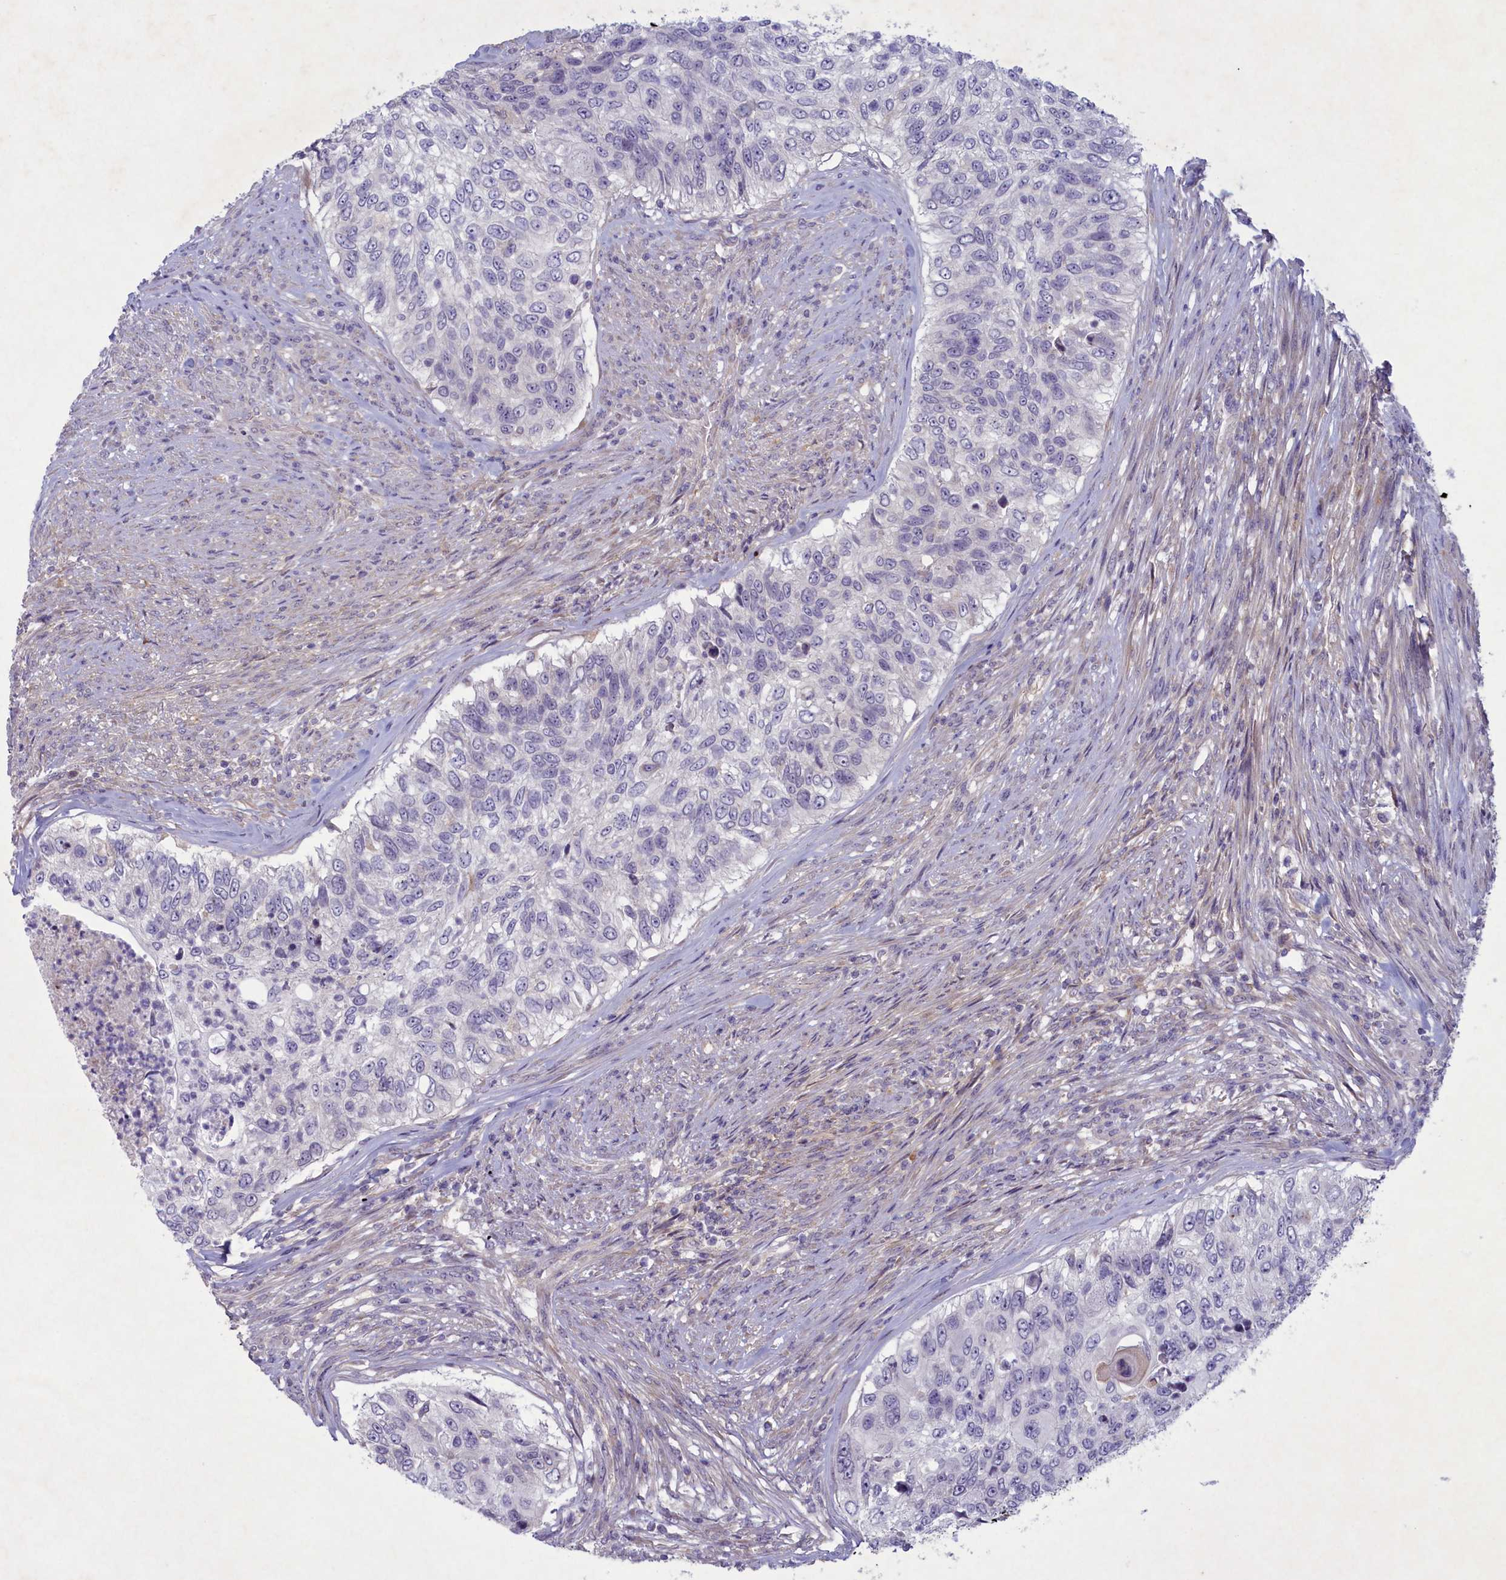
{"staining": {"intensity": "negative", "quantity": "none", "location": "none"}, "tissue": "urothelial cancer", "cell_type": "Tumor cells", "image_type": "cancer", "snomed": [{"axis": "morphology", "description": "Urothelial carcinoma, High grade"}, {"axis": "topography", "description": "Urinary bladder"}], "caption": "IHC image of neoplastic tissue: human urothelial cancer stained with DAB displays no significant protein positivity in tumor cells.", "gene": "PLEKHG6", "patient": {"sex": "female", "age": 60}}